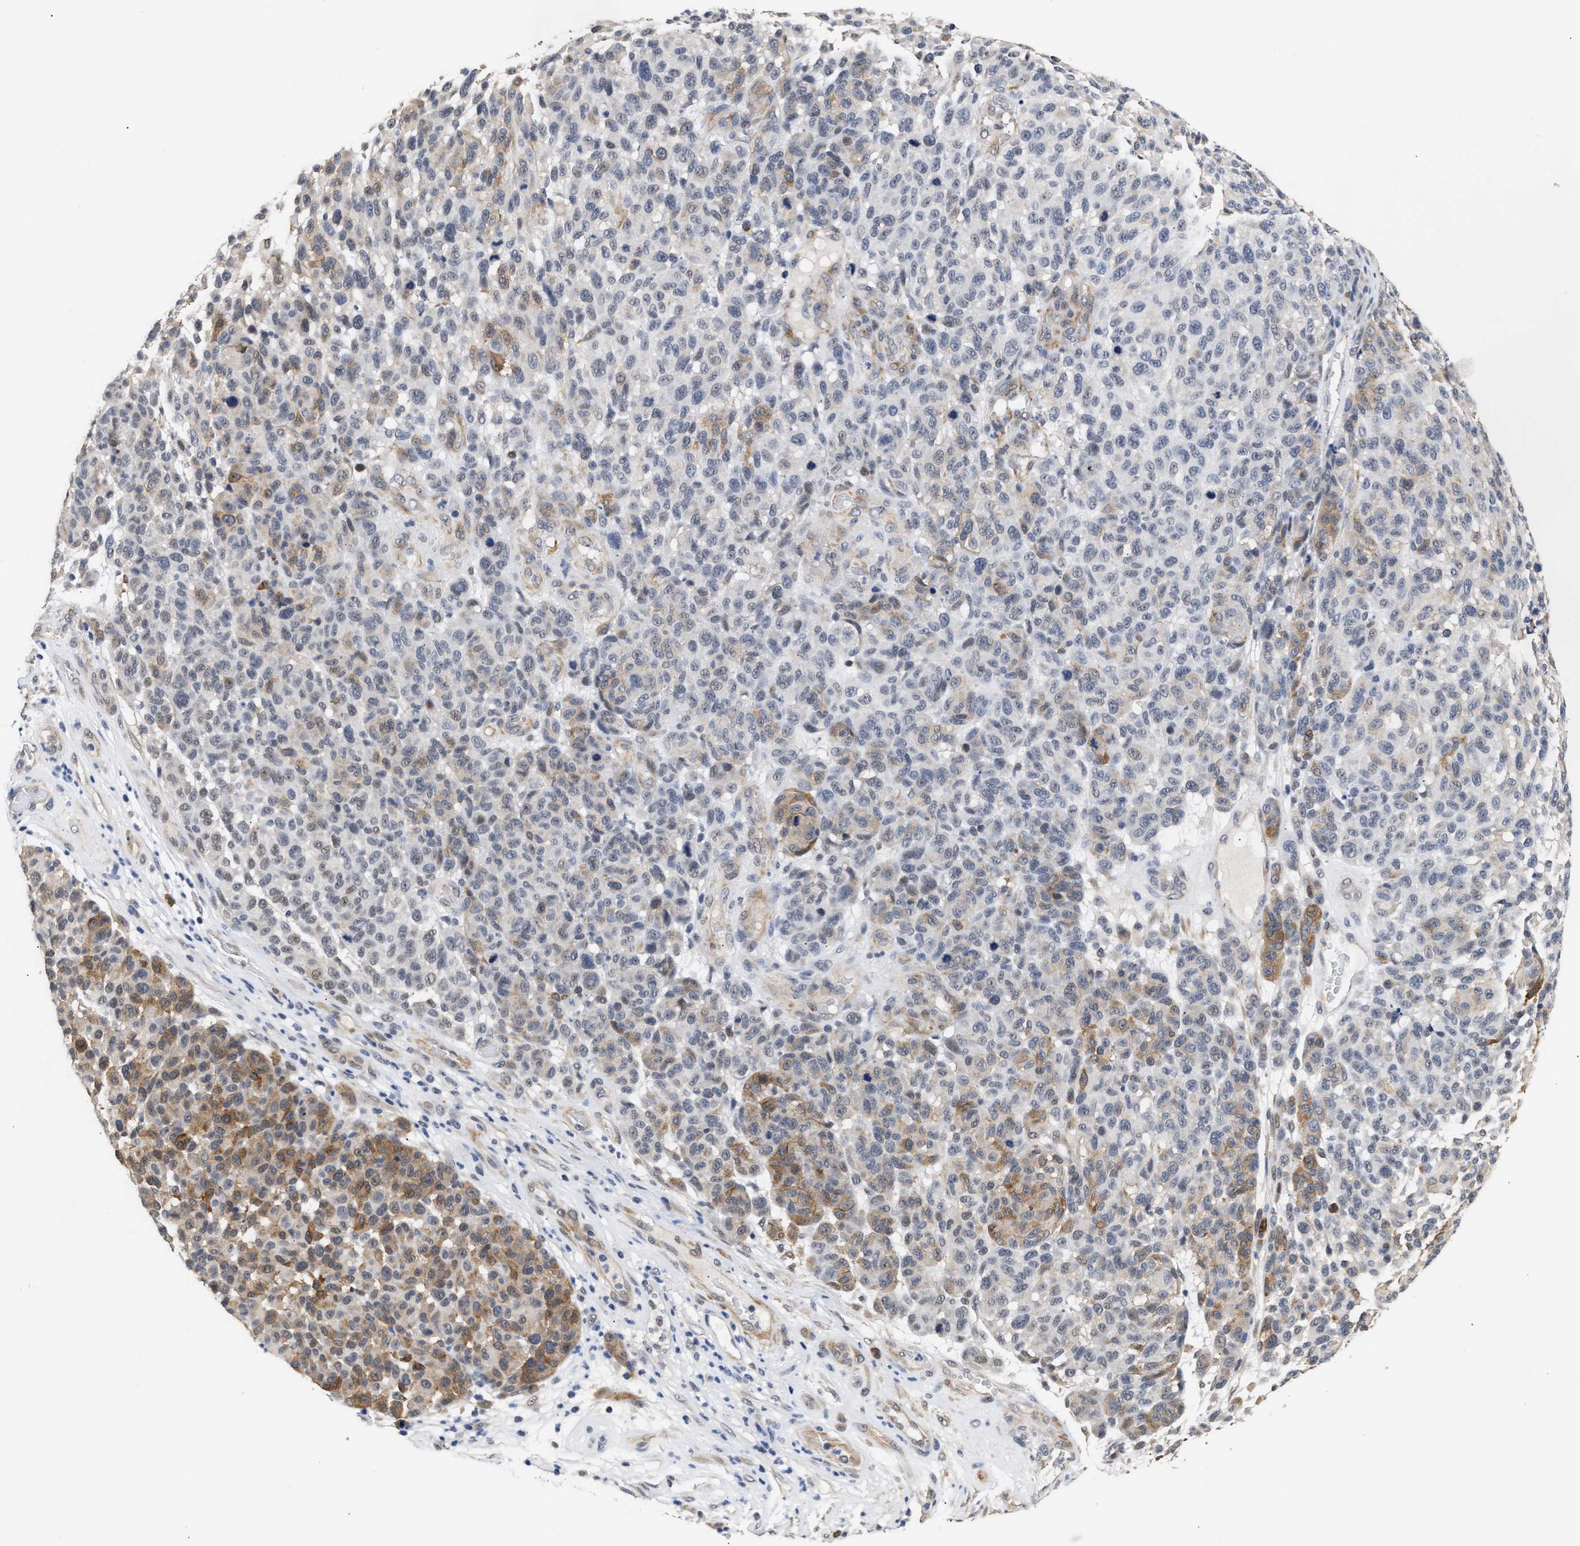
{"staining": {"intensity": "moderate", "quantity": "<25%", "location": "cytoplasmic/membranous"}, "tissue": "melanoma", "cell_type": "Tumor cells", "image_type": "cancer", "snomed": [{"axis": "morphology", "description": "Malignant melanoma, NOS"}, {"axis": "topography", "description": "Skin"}], "caption": "IHC (DAB) staining of human malignant melanoma exhibits moderate cytoplasmic/membranous protein staining in approximately <25% of tumor cells.", "gene": "AHNAK2", "patient": {"sex": "male", "age": 59}}